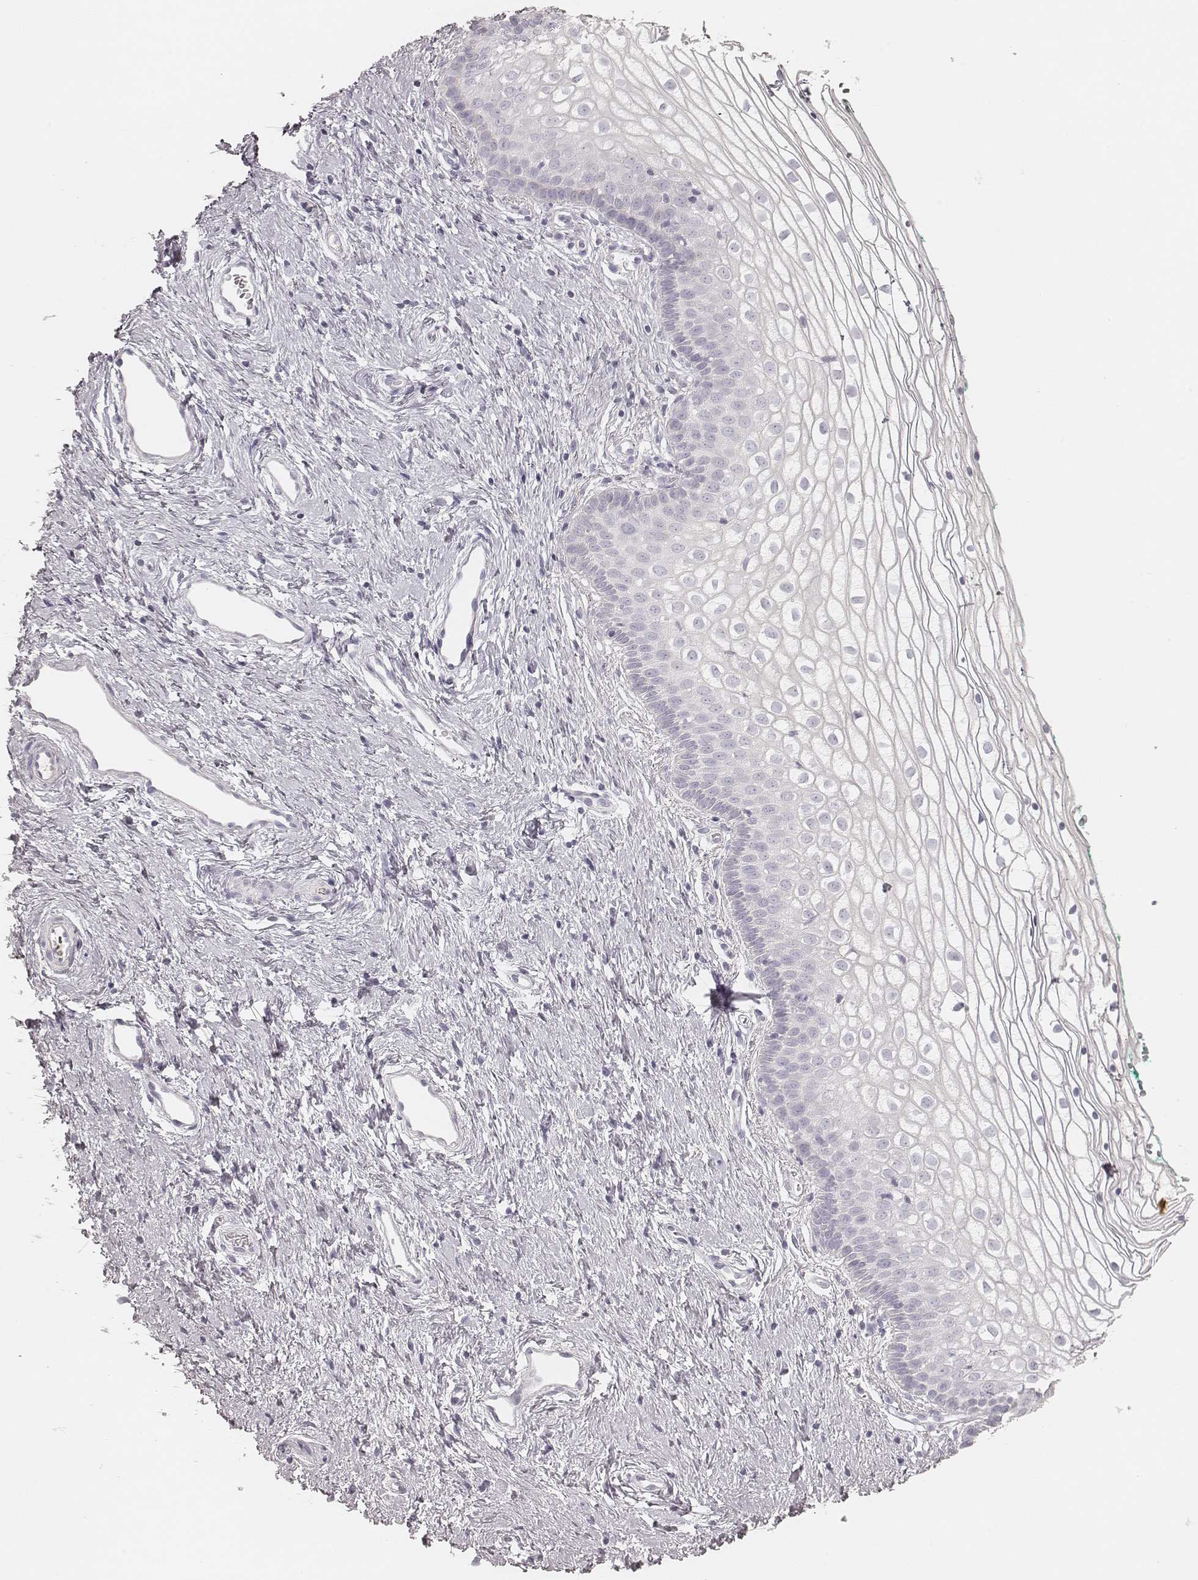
{"staining": {"intensity": "negative", "quantity": "none", "location": "none"}, "tissue": "vagina", "cell_type": "Squamous epithelial cells", "image_type": "normal", "snomed": [{"axis": "morphology", "description": "Normal tissue, NOS"}, {"axis": "topography", "description": "Vagina"}], "caption": "High power microscopy histopathology image of an immunohistochemistry micrograph of benign vagina, revealing no significant staining in squamous epithelial cells. The staining was performed using DAB (3,3'-diaminobenzidine) to visualize the protein expression in brown, while the nuclei were stained in blue with hematoxylin (Magnification: 20x).", "gene": "KRT31", "patient": {"sex": "female", "age": 36}}